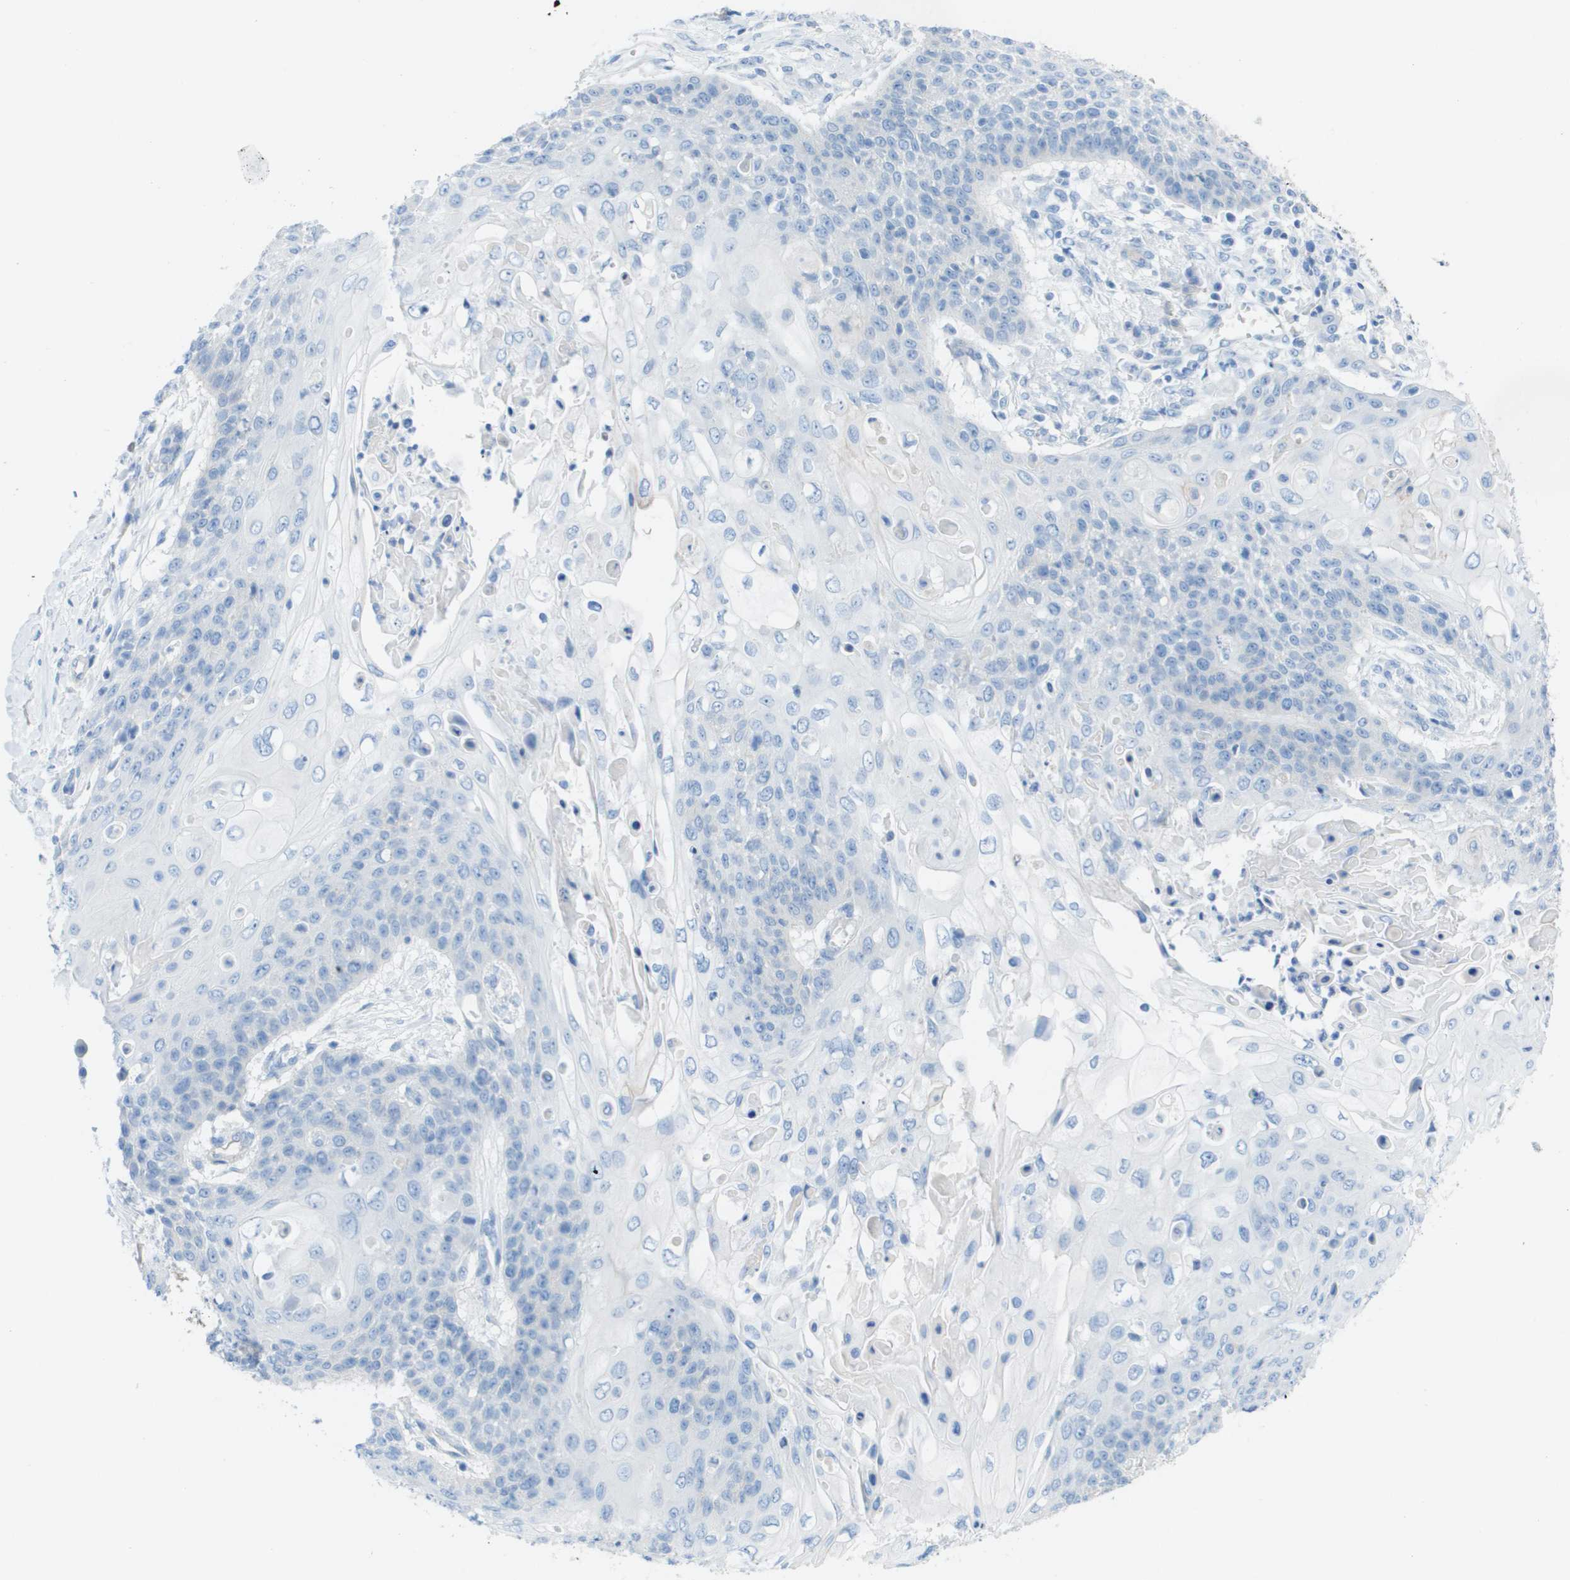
{"staining": {"intensity": "negative", "quantity": "none", "location": "none"}, "tissue": "cervical cancer", "cell_type": "Tumor cells", "image_type": "cancer", "snomed": [{"axis": "morphology", "description": "Squamous cell carcinoma, NOS"}, {"axis": "topography", "description": "Cervix"}], "caption": "This is an immunohistochemistry photomicrograph of human cervical cancer. There is no staining in tumor cells.", "gene": "CD46", "patient": {"sex": "female", "age": 39}}